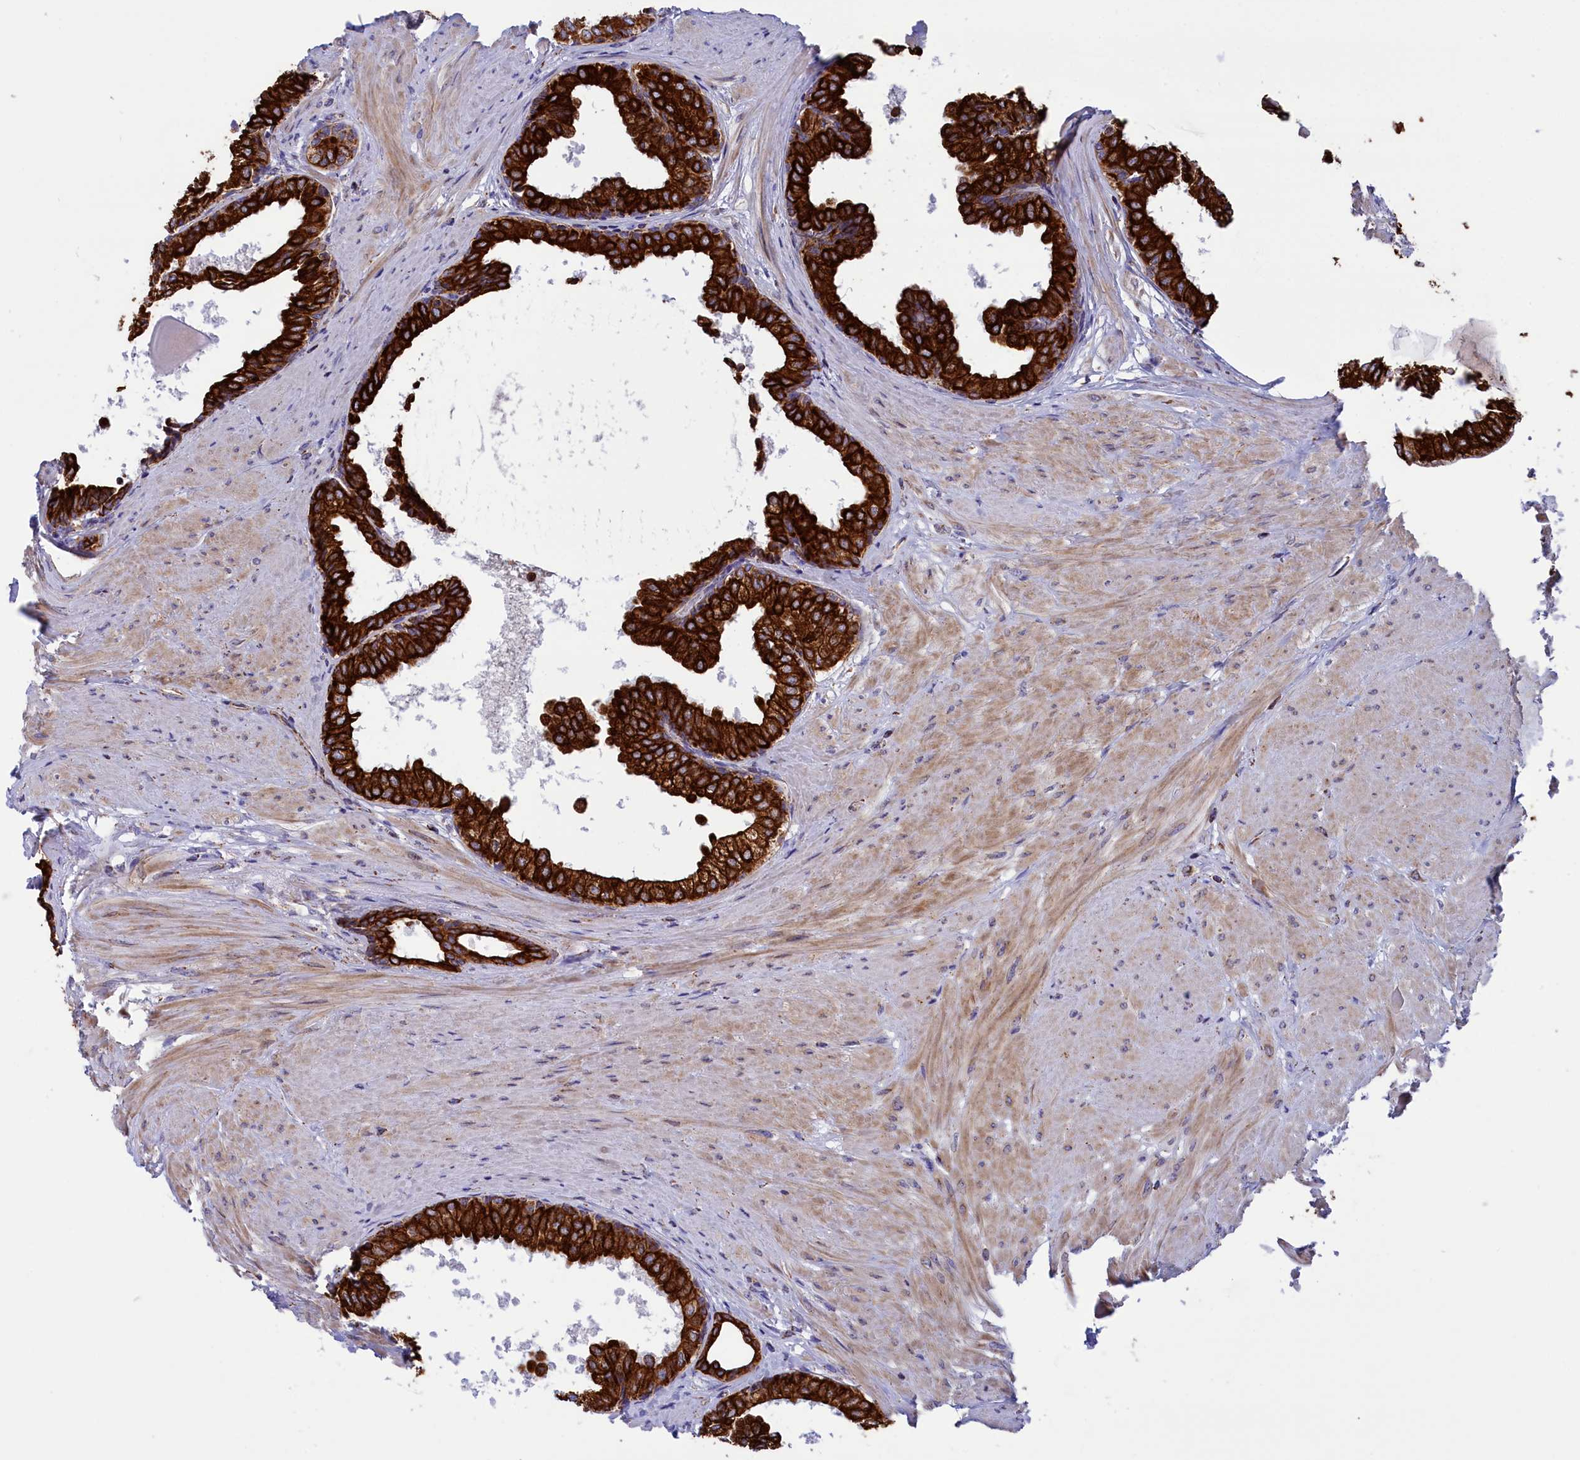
{"staining": {"intensity": "strong", "quantity": ">75%", "location": "cytoplasmic/membranous"}, "tissue": "prostate", "cell_type": "Glandular cells", "image_type": "normal", "snomed": [{"axis": "morphology", "description": "Normal tissue, NOS"}, {"axis": "topography", "description": "Prostate"}], "caption": "Glandular cells demonstrate strong cytoplasmic/membranous staining in approximately >75% of cells in unremarkable prostate.", "gene": "GATB", "patient": {"sex": "male", "age": 48}}